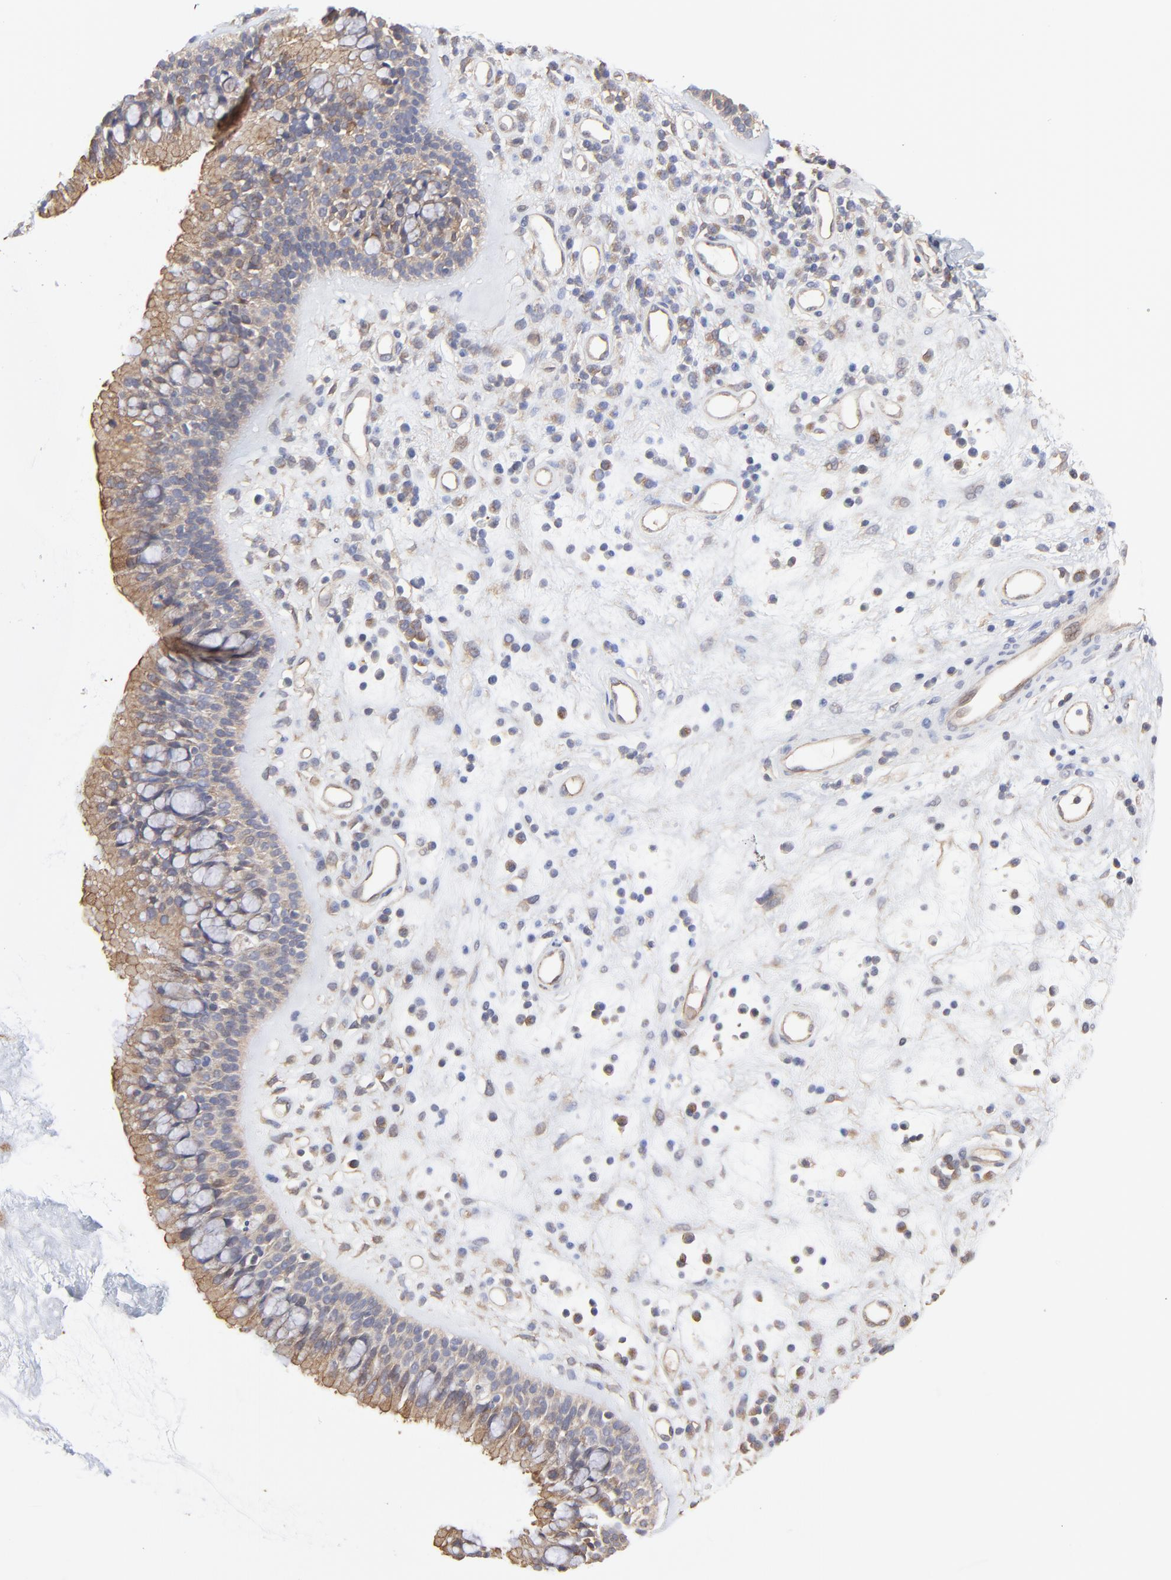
{"staining": {"intensity": "moderate", "quantity": "25%-75%", "location": "cytoplasmic/membranous"}, "tissue": "nasopharynx", "cell_type": "Respiratory epithelial cells", "image_type": "normal", "snomed": [{"axis": "morphology", "description": "Normal tissue, NOS"}, {"axis": "morphology", "description": "Inflammation, NOS"}, {"axis": "topography", "description": "Nasopharynx"}], "caption": "Nasopharynx stained with DAB (3,3'-diaminobenzidine) immunohistochemistry (IHC) displays medium levels of moderate cytoplasmic/membranous expression in about 25%-75% of respiratory epithelial cells. The protein of interest is shown in brown color, while the nuclei are stained blue.", "gene": "ARMT1", "patient": {"sex": "male", "age": 48}}